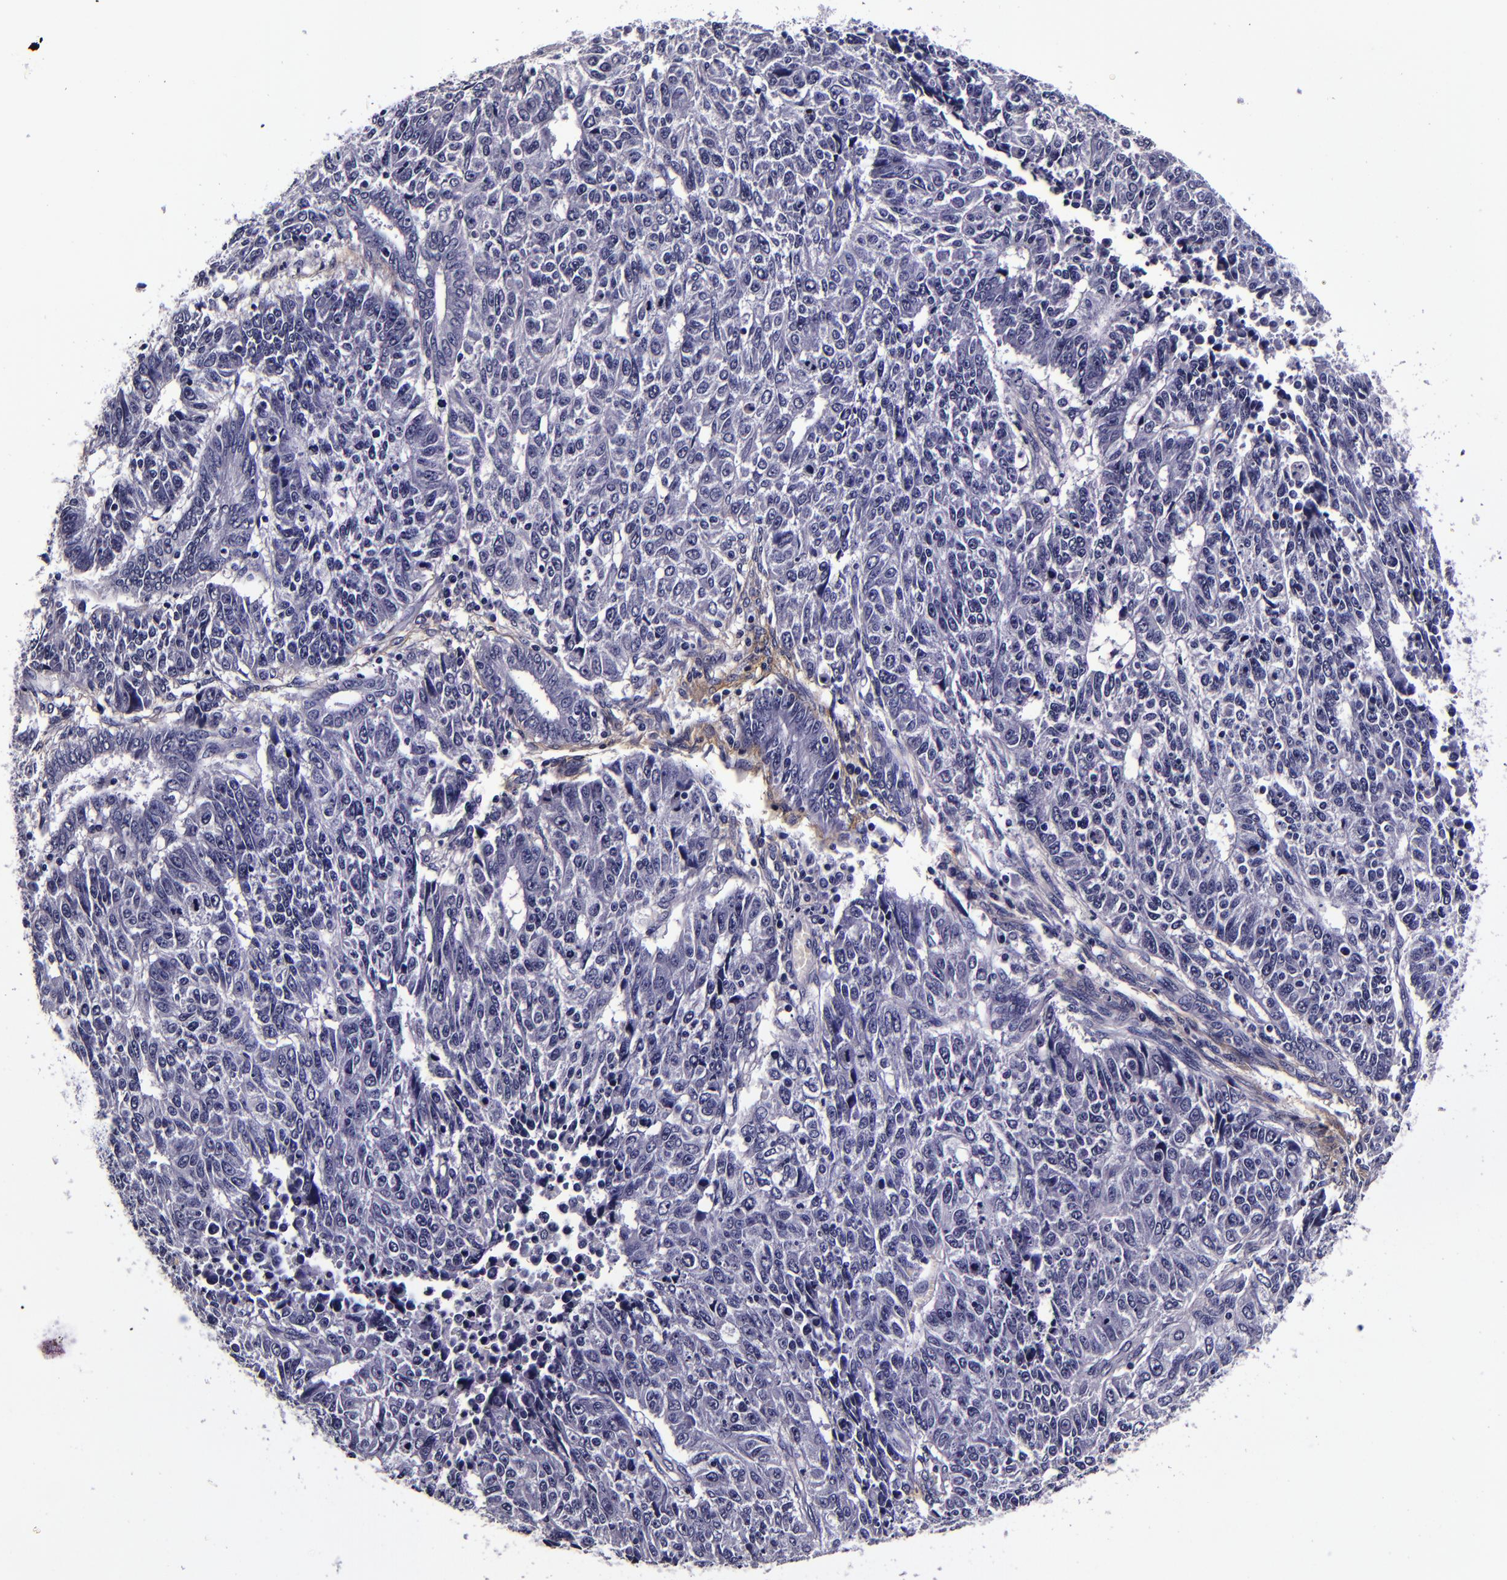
{"staining": {"intensity": "negative", "quantity": "none", "location": "none"}, "tissue": "endometrial cancer", "cell_type": "Tumor cells", "image_type": "cancer", "snomed": [{"axis": "morphology", "description": "Adenocarcinoma, NOS"}, {"axis": "topography", "description": "Endometrium"}], "caption": "Endometrial adenocarcinoma stained for a protein using immunohistochemistry demonstrates no staining tumor cells.", "gene": "FBN1", "patient": {"sex": "female", "age": 42}}